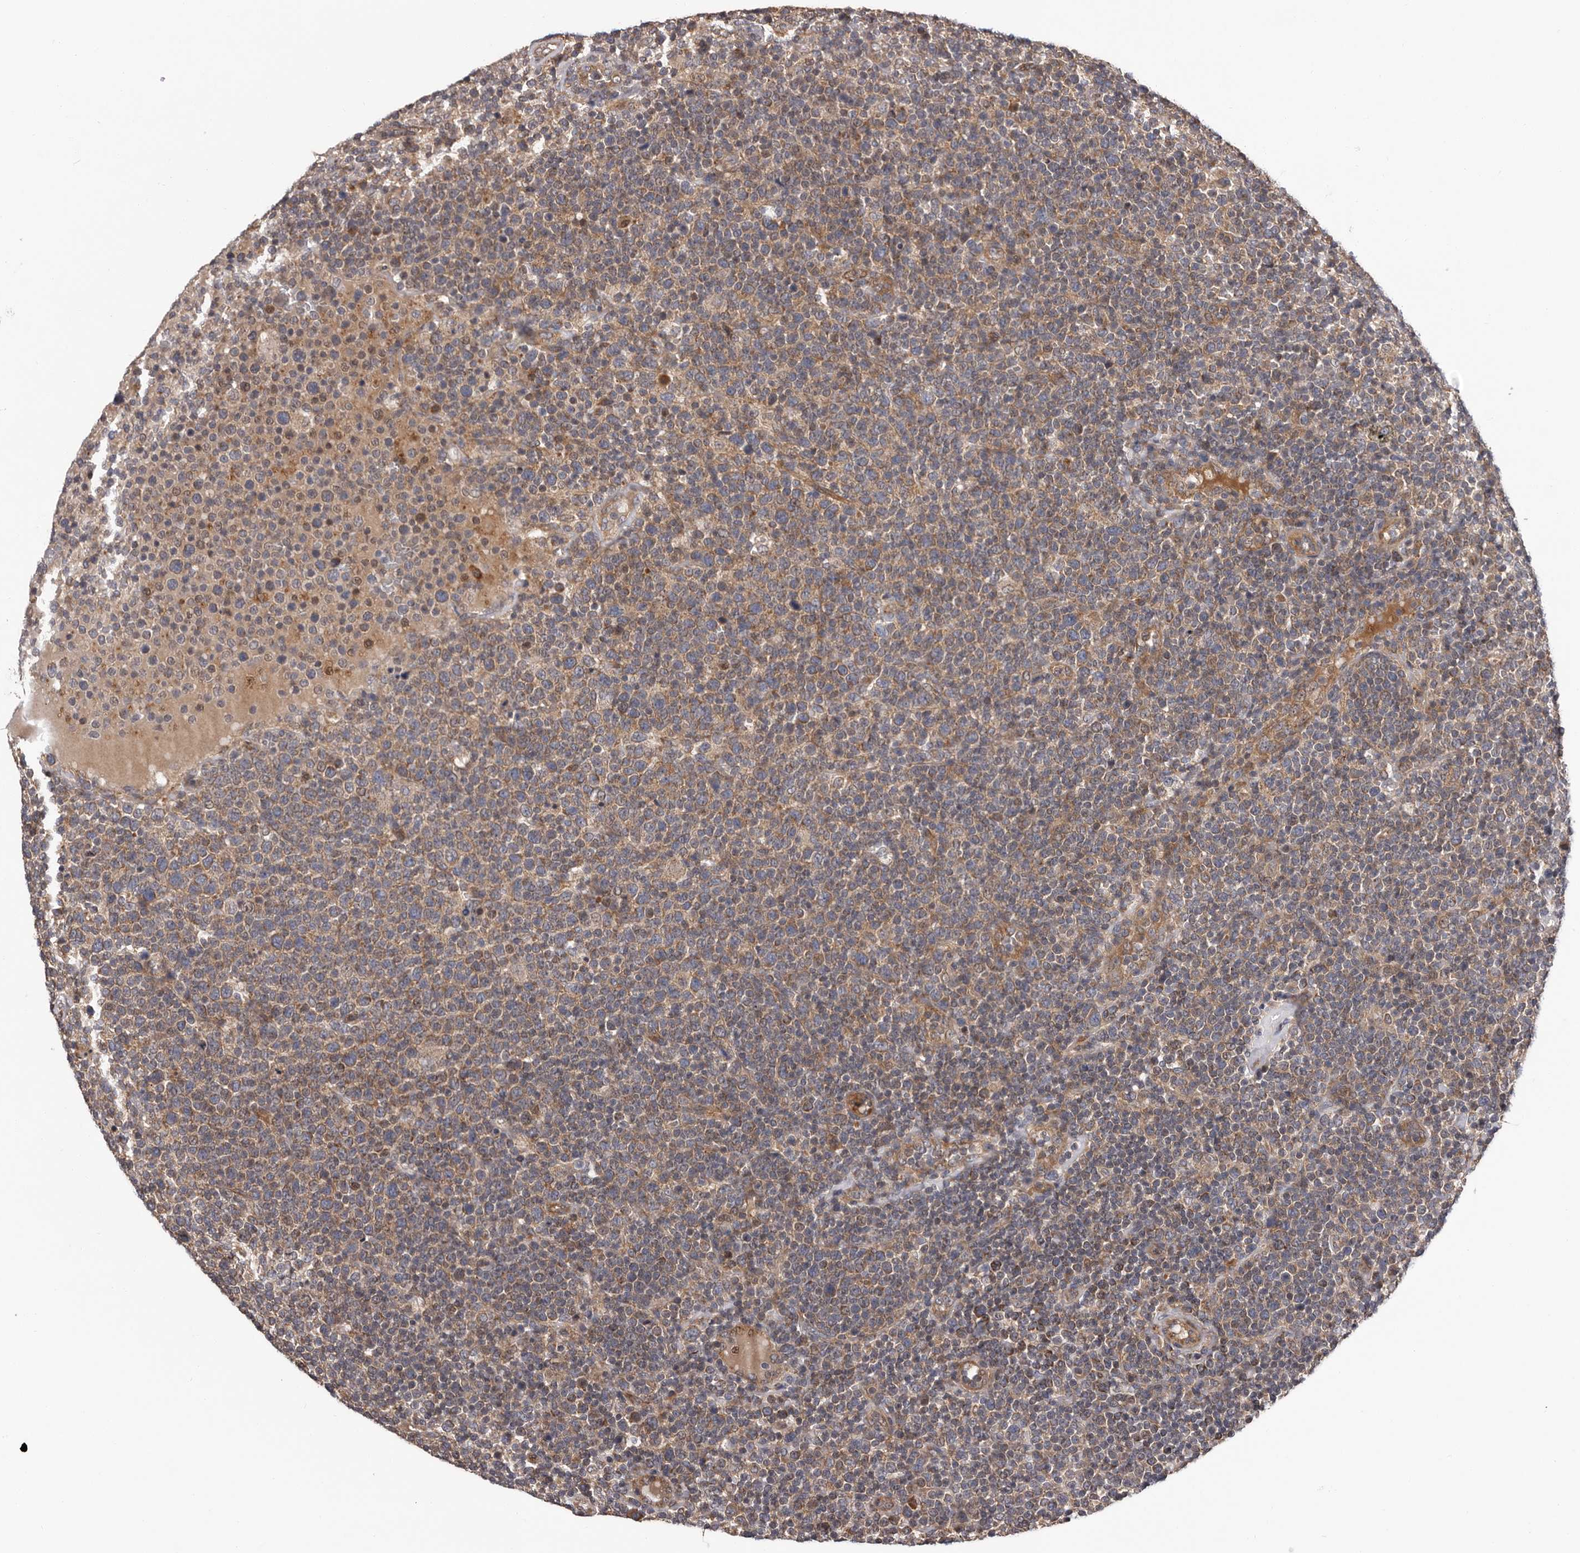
{"staining": {"intensity": "moderate", "quantity": ">75%", "location": "cytoplasmic/membranous"}, "tissue": "lymphoma", "cell_type": "Tumor cells", "image_type": "cancer", "snomed": [{"axis": "morphology", "description": "Malignant lymphoma, non-Hodgkin's type, High grade"}, {"axis": "topography", "description": "Lymph node"}], "caption": "A brown stain highlights moderate cytoplasmic/membranous expression of a protein in human lymphoma tumor cells. The protein of interest is stained brown, and the nuclei are stained in blue (DAB (3,3'-diaminobenzidine) IHC with brightfield microscopy, high magnification).", "gene": "VPS37A", "patient": {"sex": "male", "age": 61}}